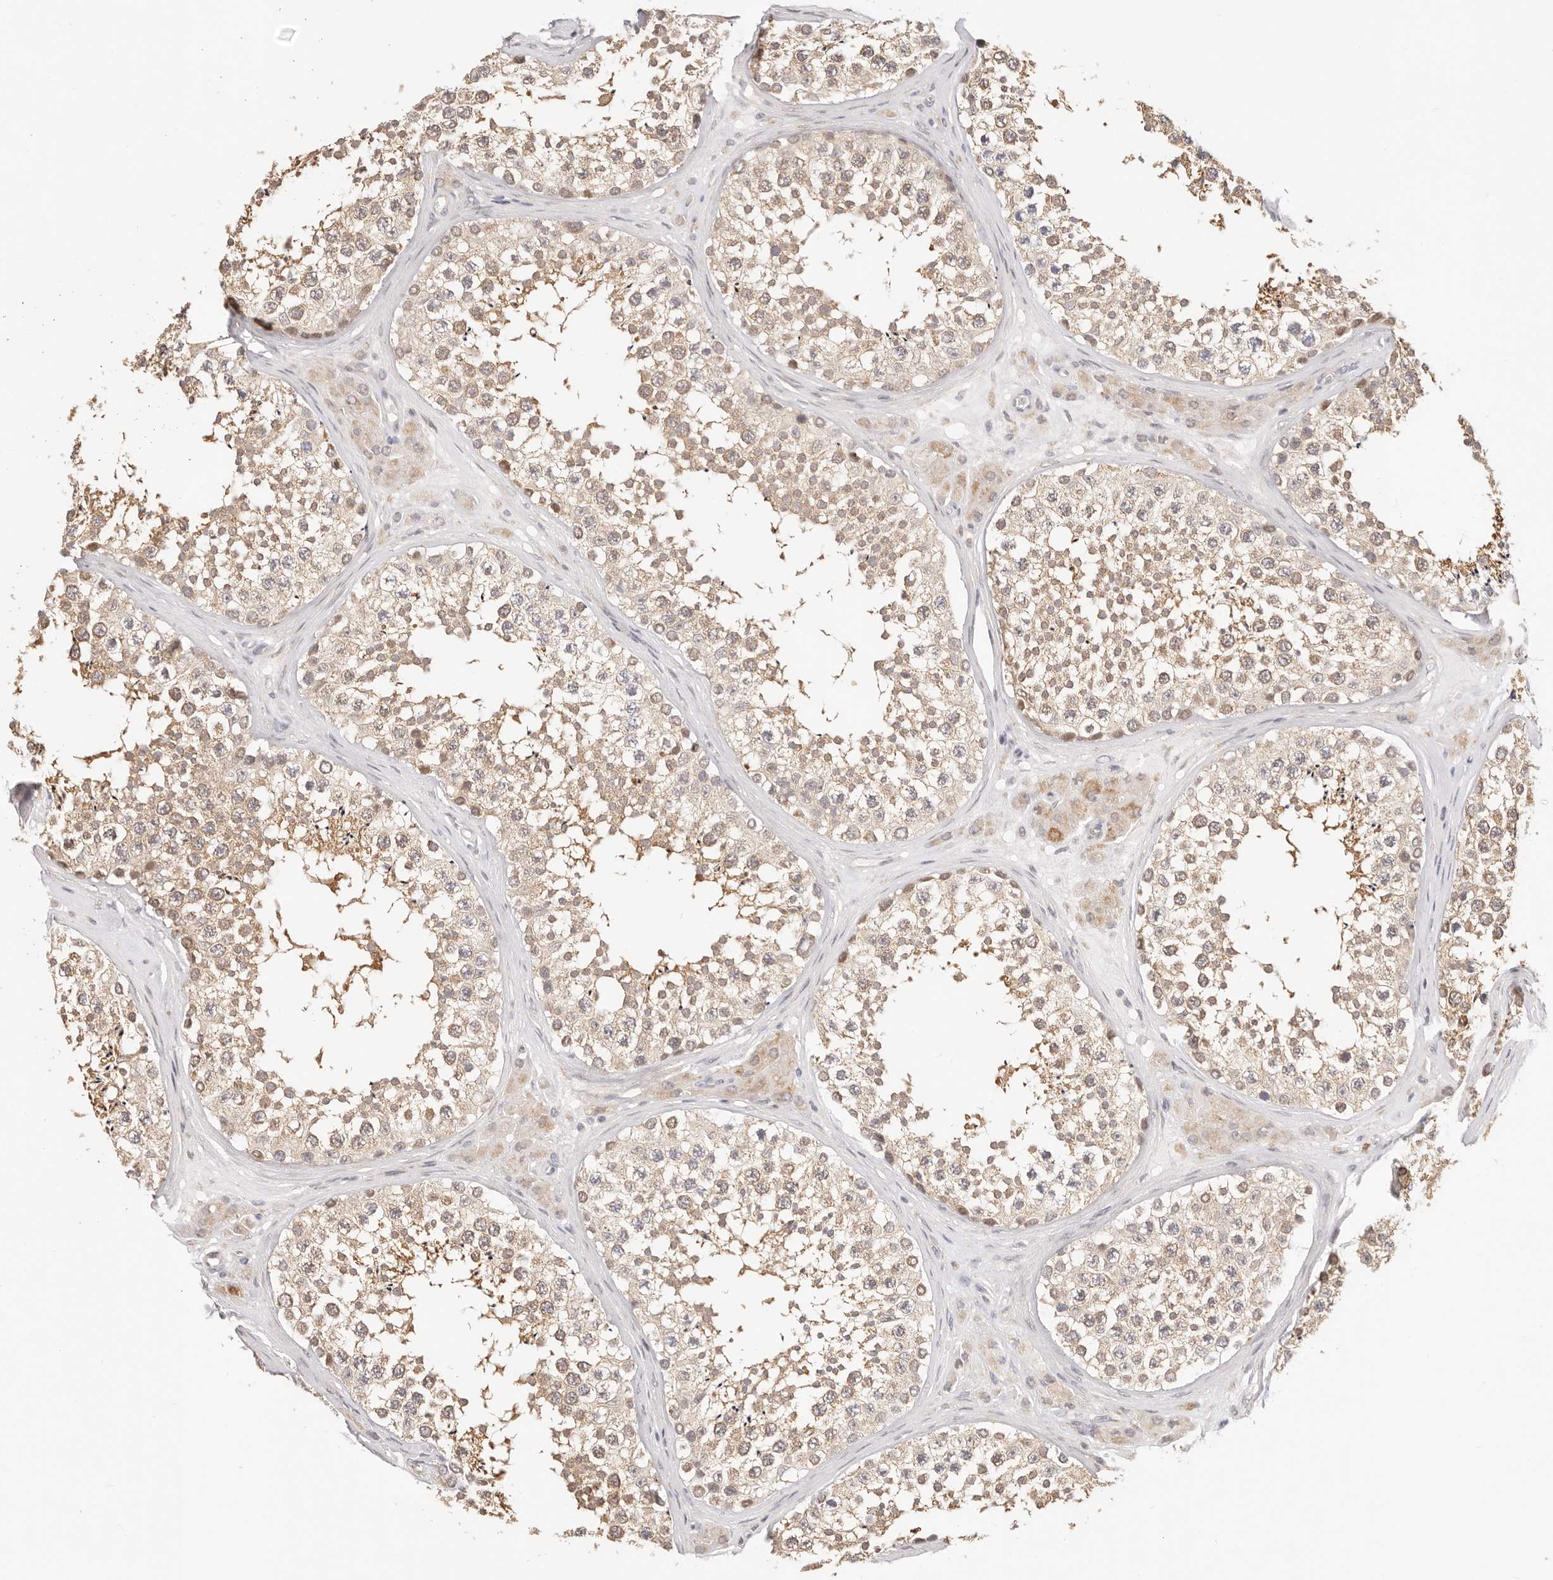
{"staining": {"intensity": "moderate", "quantity": ">75%", "location": "cytoplasmic/membranous"}, "tissue": "testis", "cell_type": "Cells in seminiferous ducts", "image_type": "normal", "snomed": [{"axis": "morphology", "description": "Normal tissue, NOS"}, {"axis": "topography", "description": "Testis"}], "caption": "This photomicrograph shows IHC staining of unremarkable human testis, with medium moderate cytoplasmic/membranous positivity in about >75% of cells in seminiferous ducts.", "gene": "KCMF1", "patient": {"sex": "male", "age": 46}}